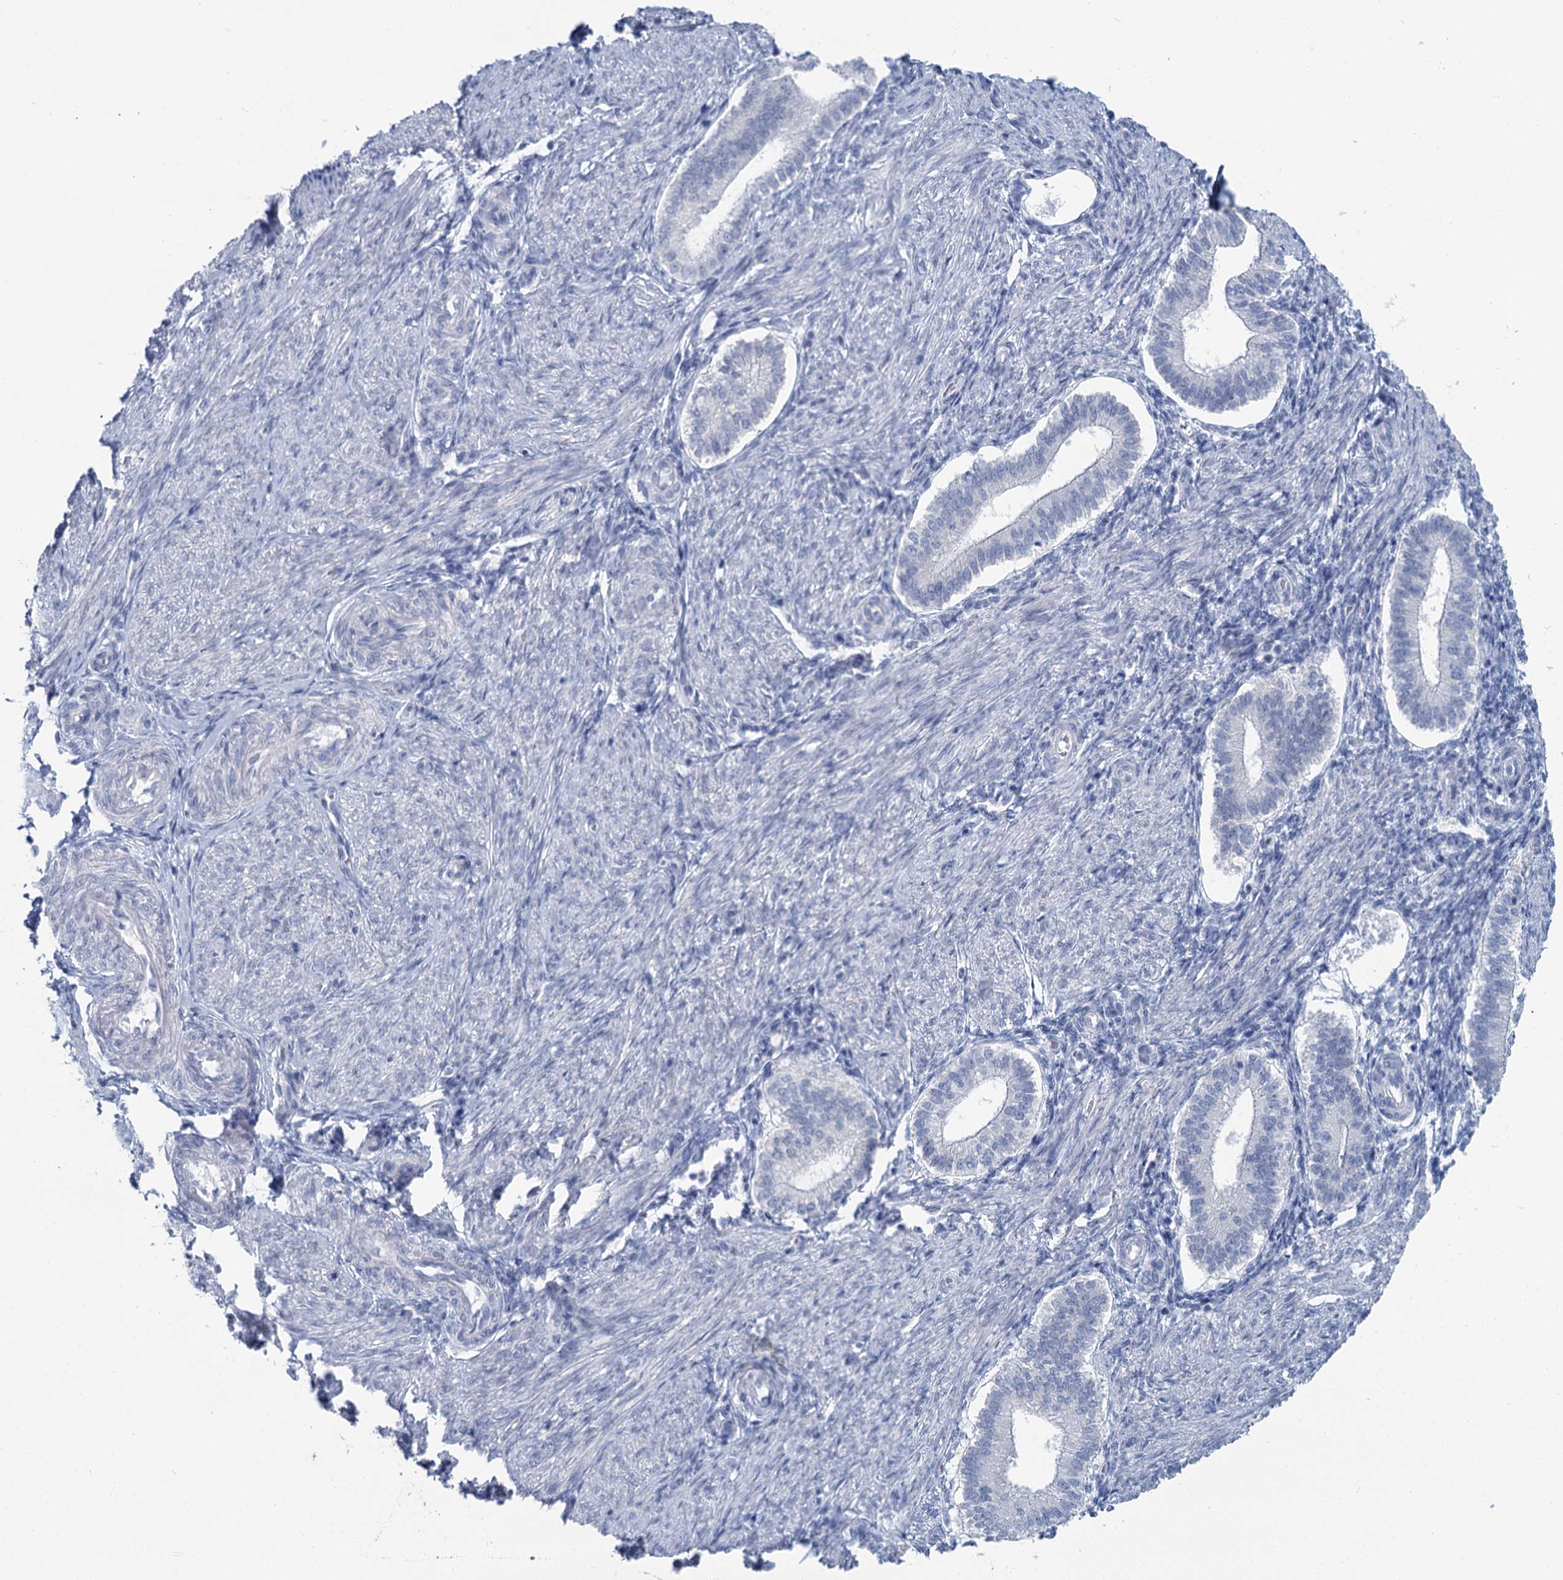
{"staining": {"intensity": "negative", "quantity": "none", "location": "none"}, "tissue": "endometrium", "cell_type": "Cells in endometrial stroma", "image_type": "normal", "snomed": [{"axis": "morphology", "description": "Normal tissue, NOS"}, {"axis": "topography", "description": "Endometrium"}], "caption": "This is an IHC photomicrograph of unremarkable endometrium. There is no staining in cells in endometrial stroma.", "gene": "CHGA", "patient": {"sex": "female", "age": 24}}